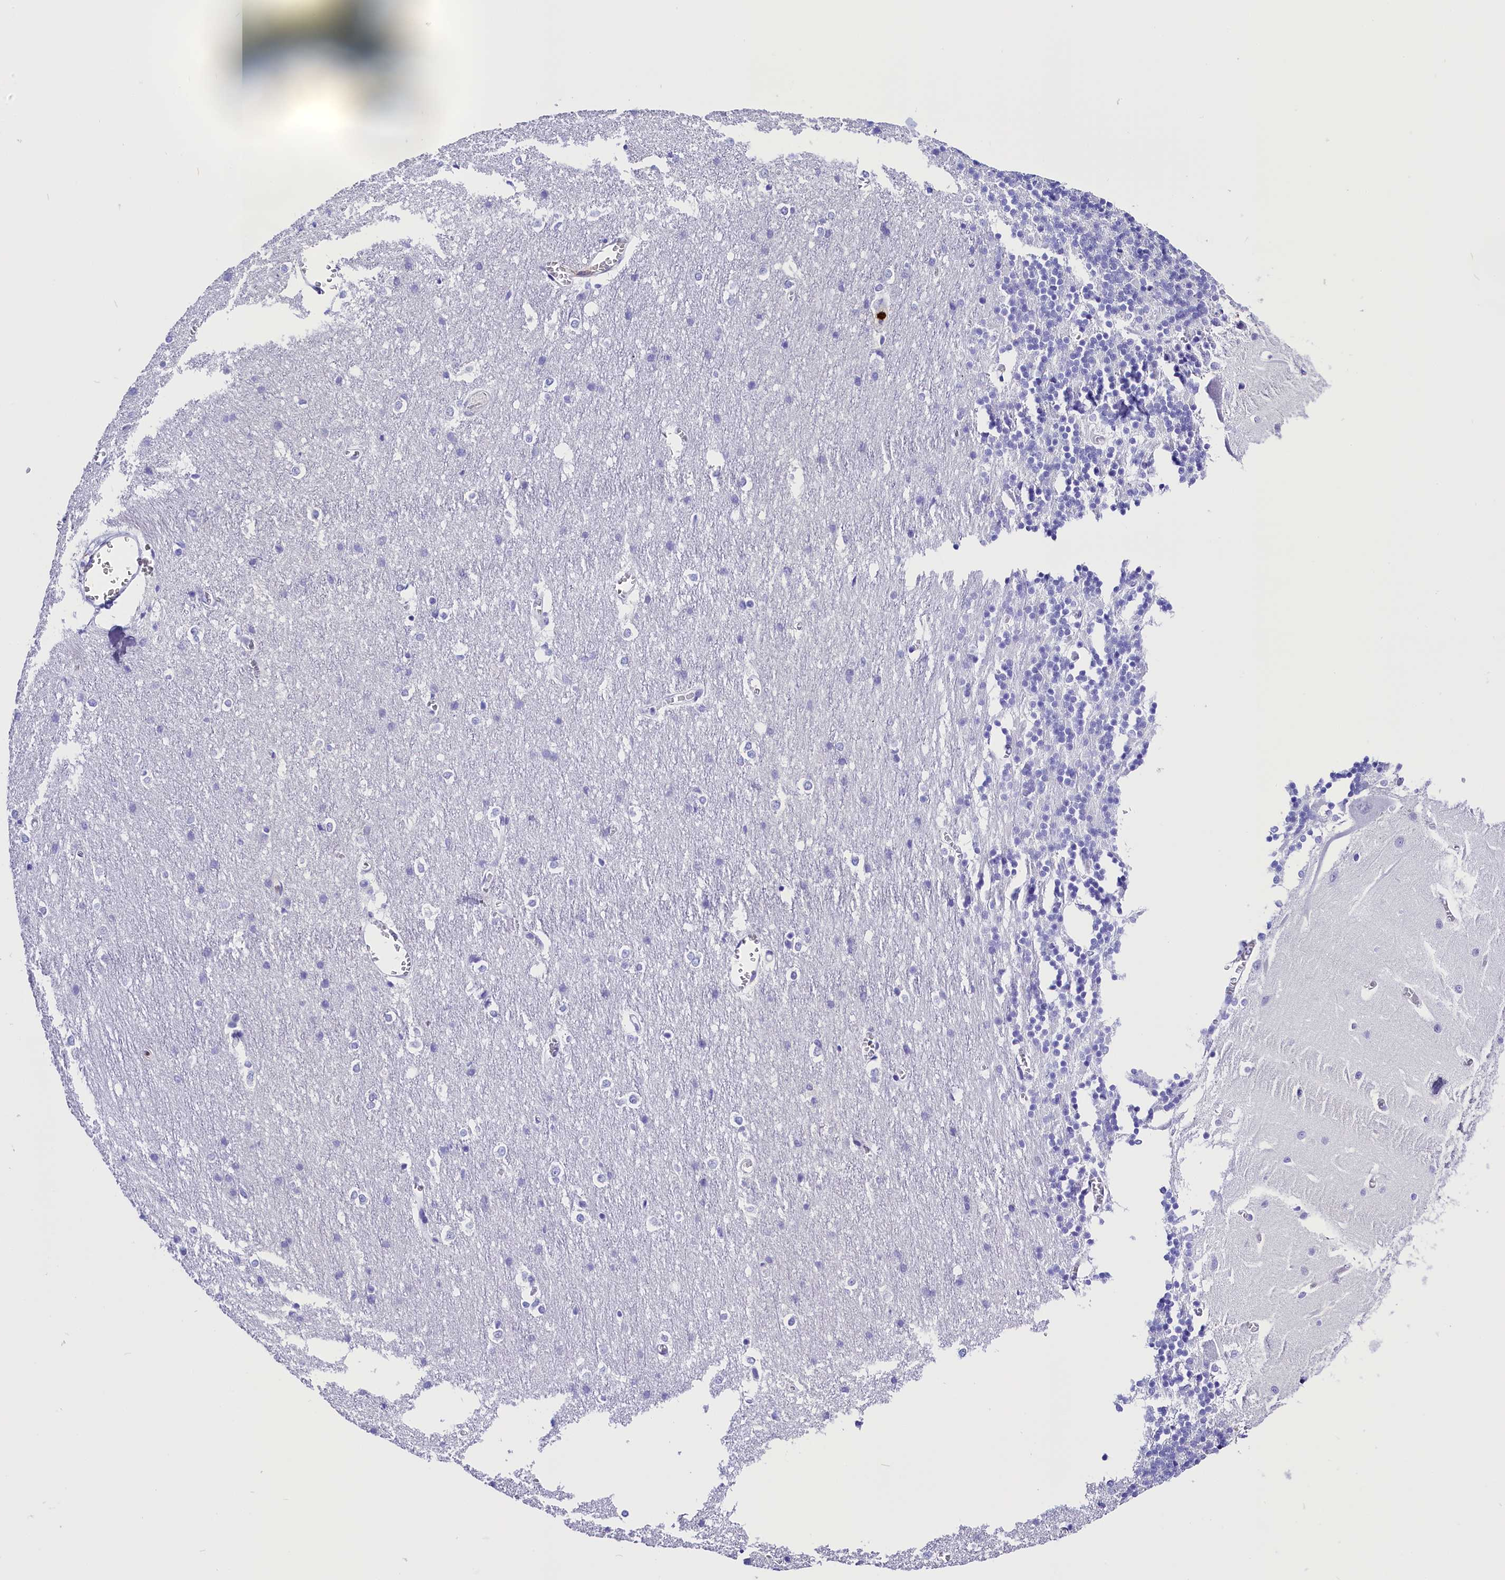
{"staining": {"intensity": "negative", "quantity": "none", "location": "none"}, "tissue": "cerebellum", "cell_type": "Cells in granular layer", "image_type": "normal", "snomed": [{"axis": "morphology", "description": "Normal tissue, NOS"}, {"axis": "topography", "description": "Cerebellum"}], "caption": "Cerebellum was stained to show a protein in brown. There is no significant expression in cells in granular layer. (DAB (3,3'-diaminobenzidine) IHC, high magnification).", "gene": "CLC", "patient": {"sex": "male", "age": 37}}